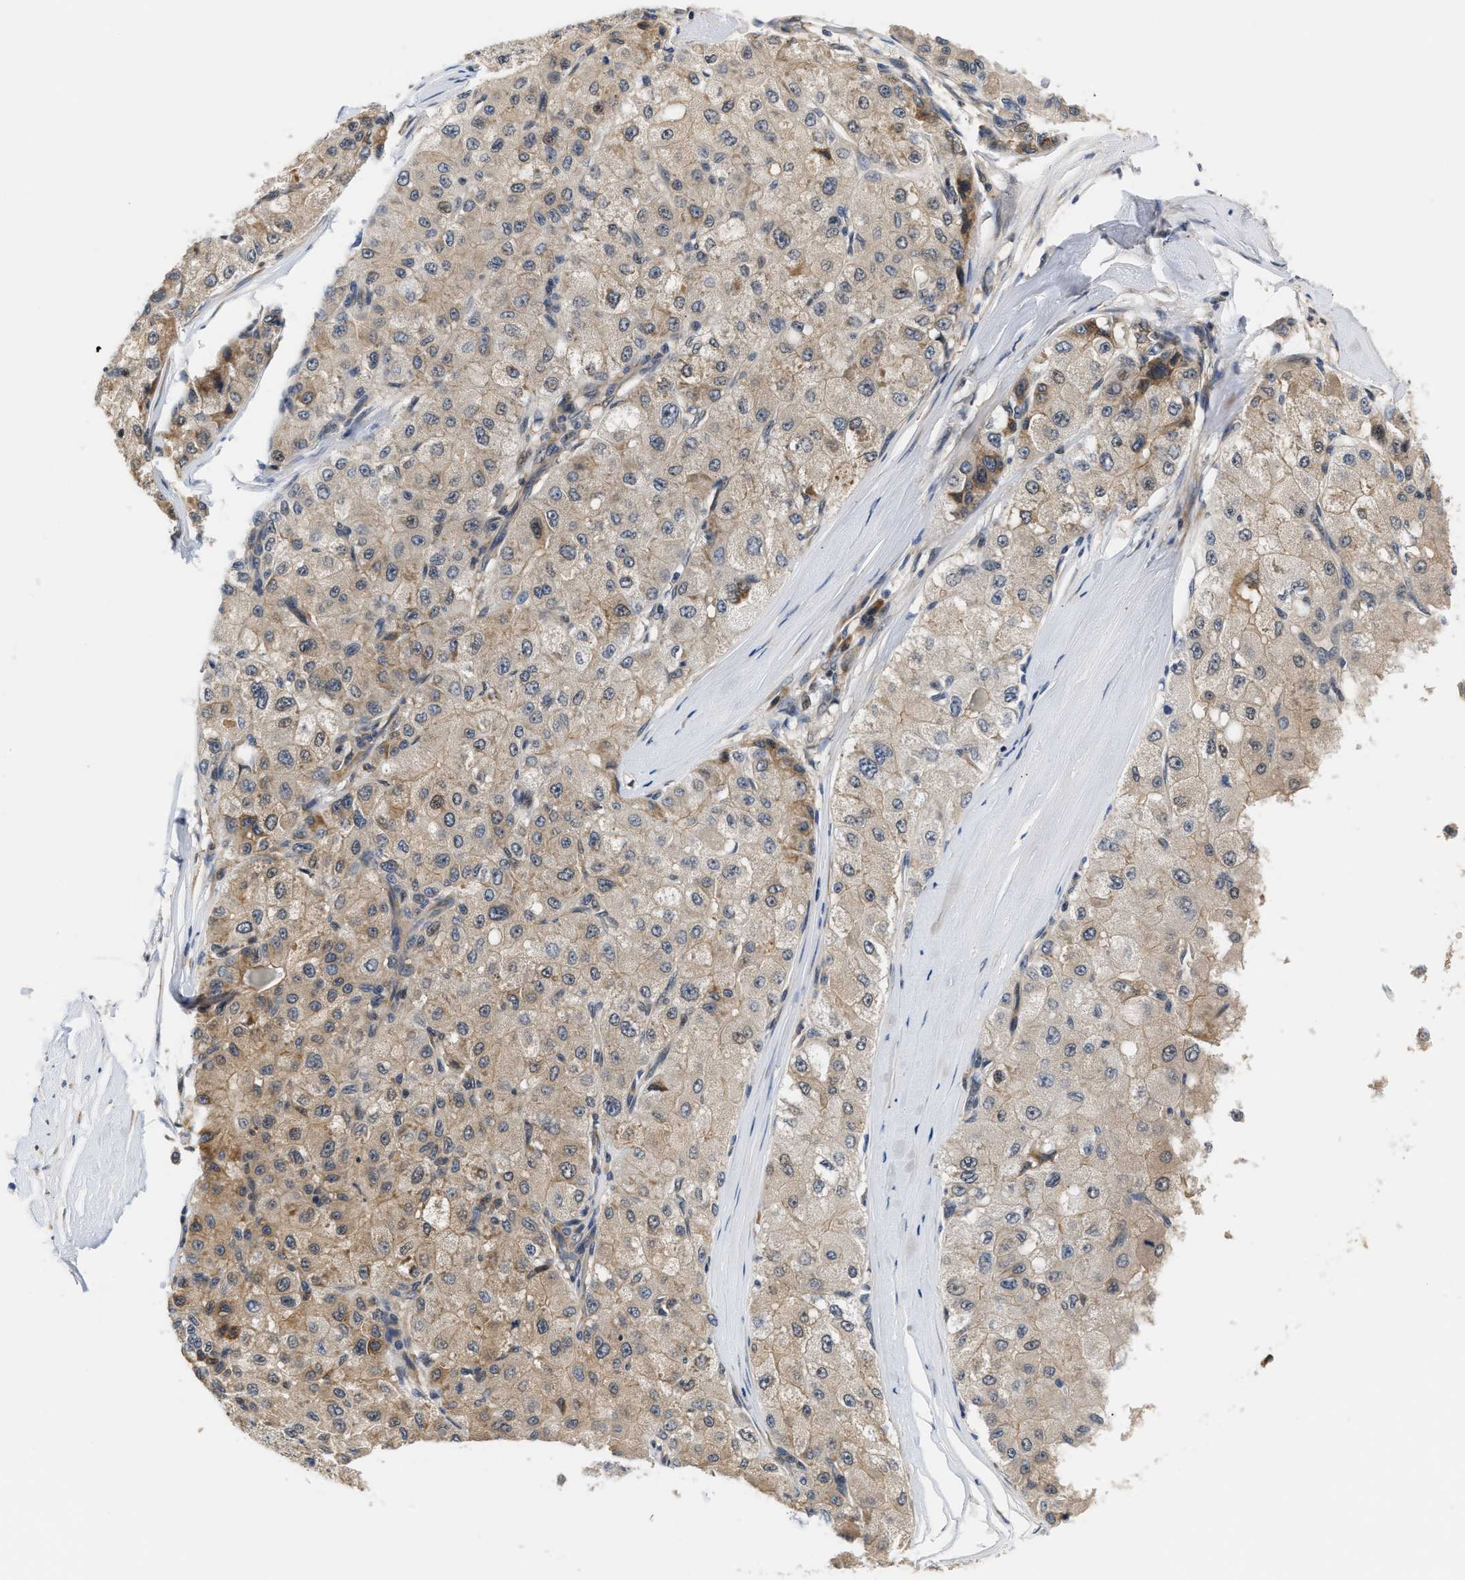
{"staining": {"intensity": "weak", "quantity": ">75%", "location": "cytoplasmic/membranous"}, "tissue": "liver cancer", "cell_type": "Tumor cells", "image_type": "cancer", "snomed": [{"axis": "morphology", "description": "Carcinoma, Hepatocellular, NOS"}, {"axis": "topography", "description": "Liver"}], "caption": "Protein analysis of hepatocellular carcinoma (liver) tissue demonstrates weak cytoplasmic/membranous positivity in about >75% of tumor cells.", "gene": "TNIP2", "patient": {"sex": "male", "age": 80}}